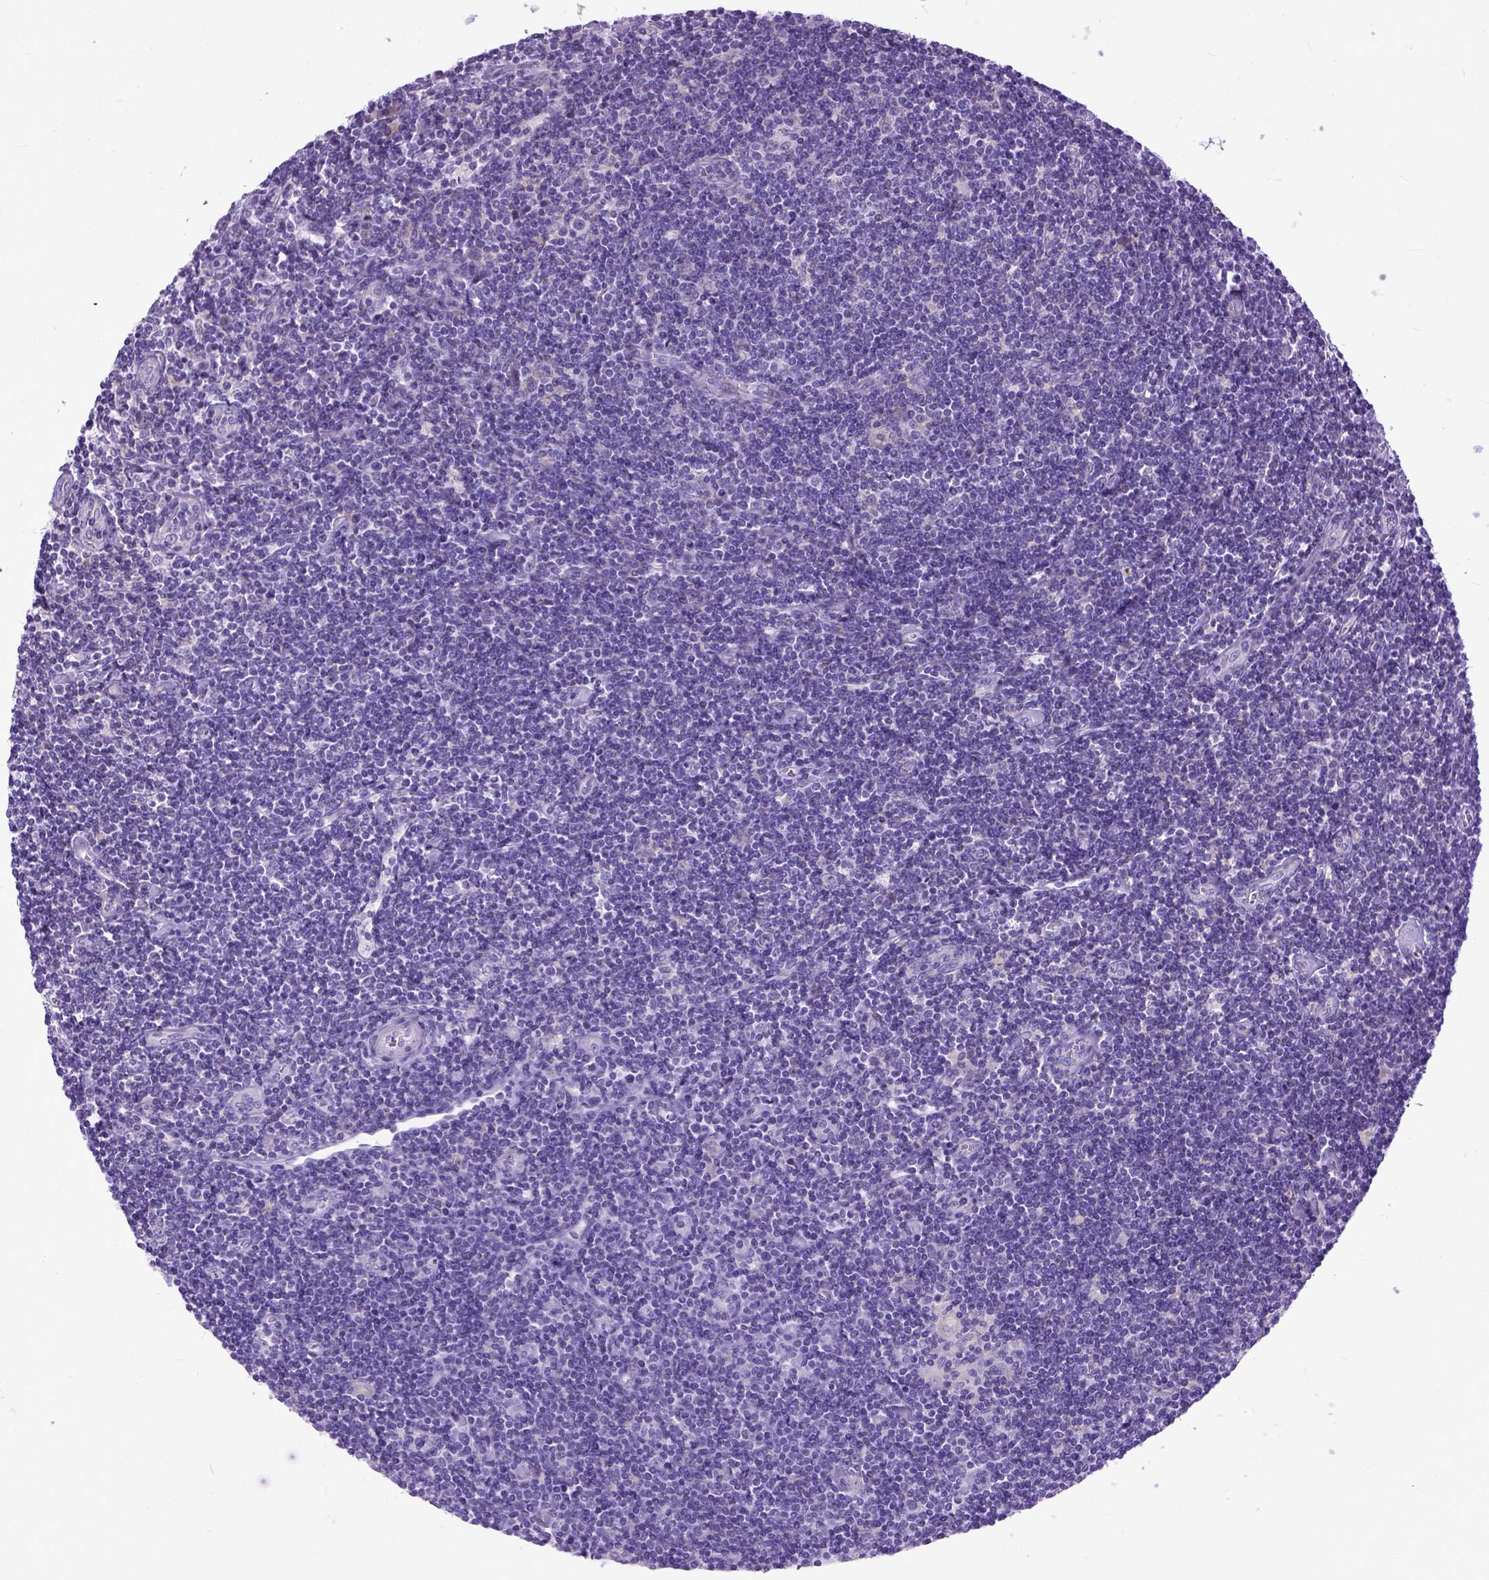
{"staining": {"intensity": "negative", "quantity": "none", "location": "none"}, "tissue": "lymphoma", "cell_type": "Tumor cells", "image_type": "cancer", "snomed": [{"axis": "morphology", "description": "Hodgkin's disease, NOS"}, {"axis": "topography", "description": "Lymph node"}], "caption": "Human lymphoma stained for a protein using IHC demonstrates no expression in tumor cells.", "gene": "PLK5", "patient": {"sex": "male", "age": 40}}